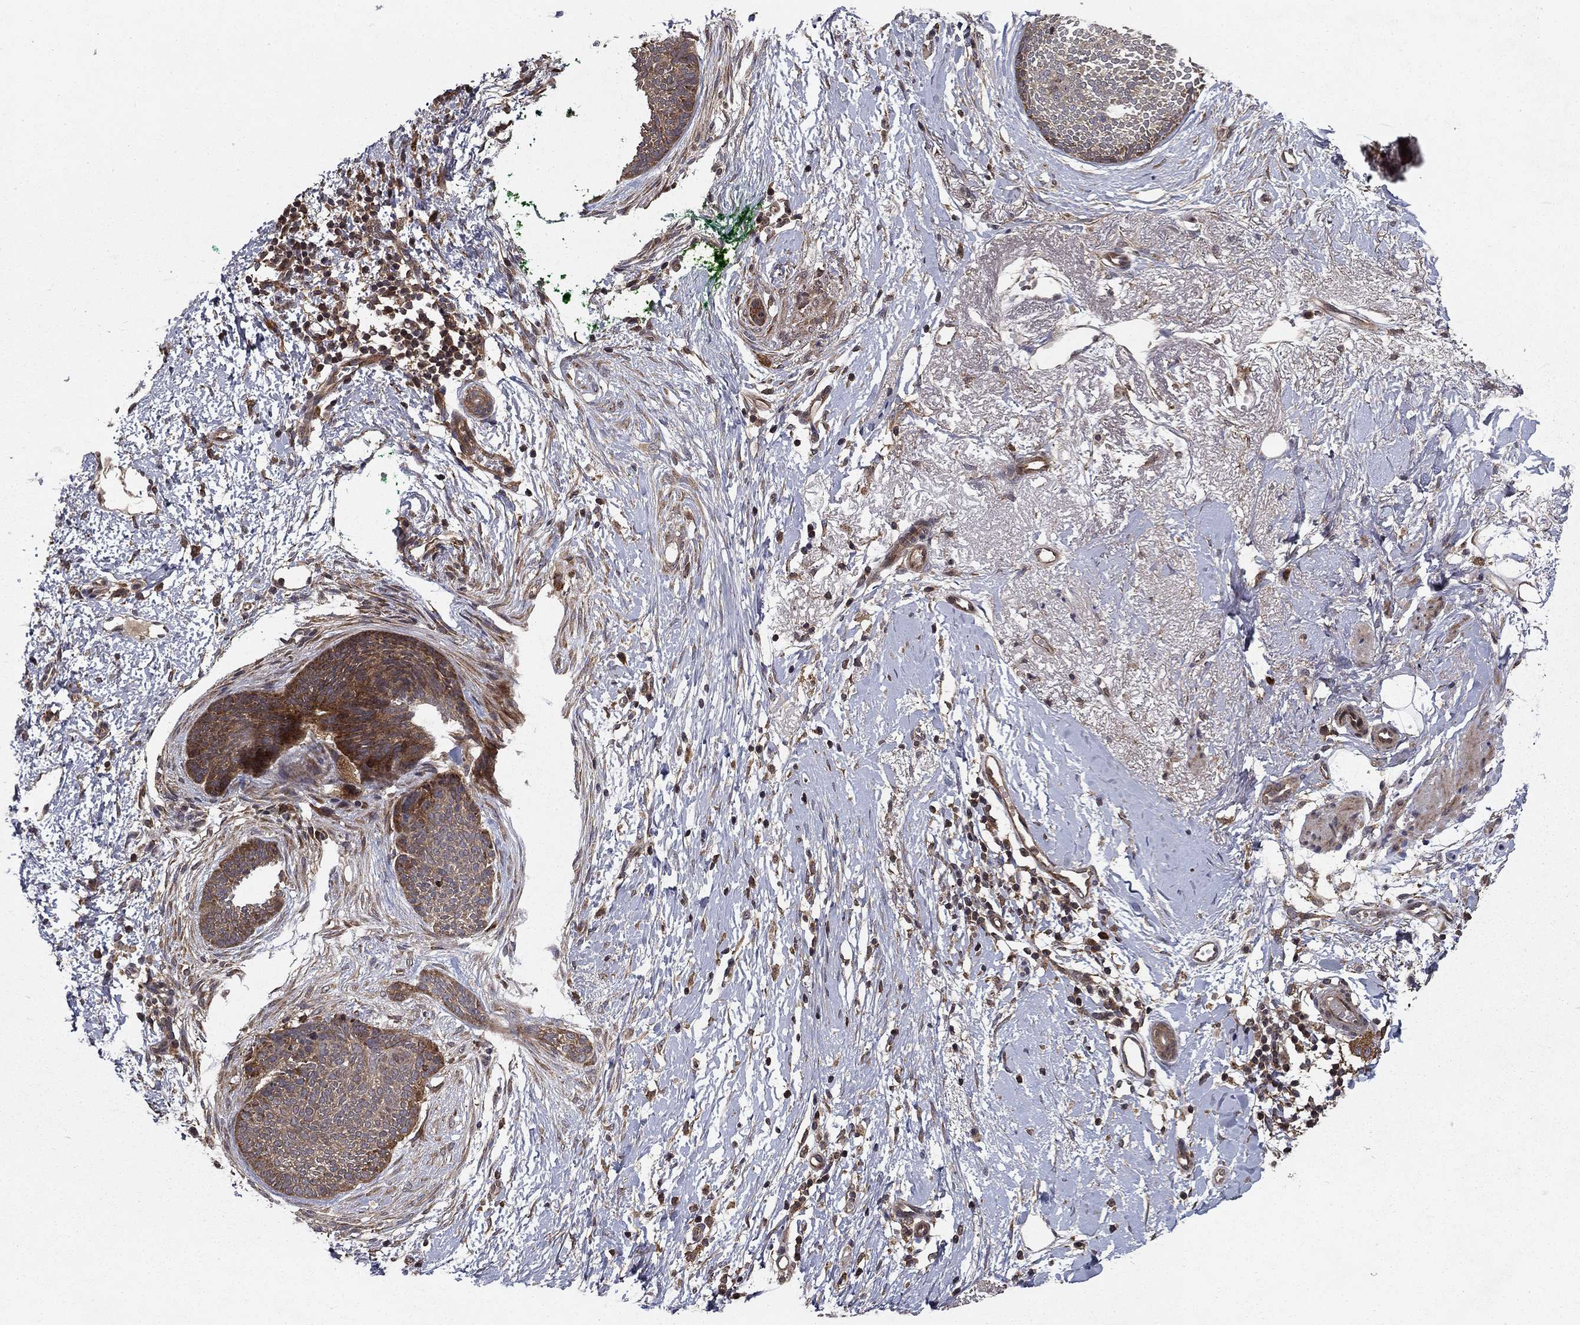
{"staining": {"intensity": "moderate", "quantity": ">75%", "location": "cytoplasmic/membranous"}, "tissue": "skin cancer", "cell_type": "Tumor cells", "image_type": "cancer", "snomed": [{"axis": "morphology", "description": "Basal cell carcinoma"}, {"axis": "topography", "description": "Skin"}], "caption": "Protein analysis of skin cancer tissue reveals moderate cytoplasmic/membranous staining in approximately >75% of tumor cells.", "gene": "BABAM2", "patient": {"sex": "female", "age": 65}}